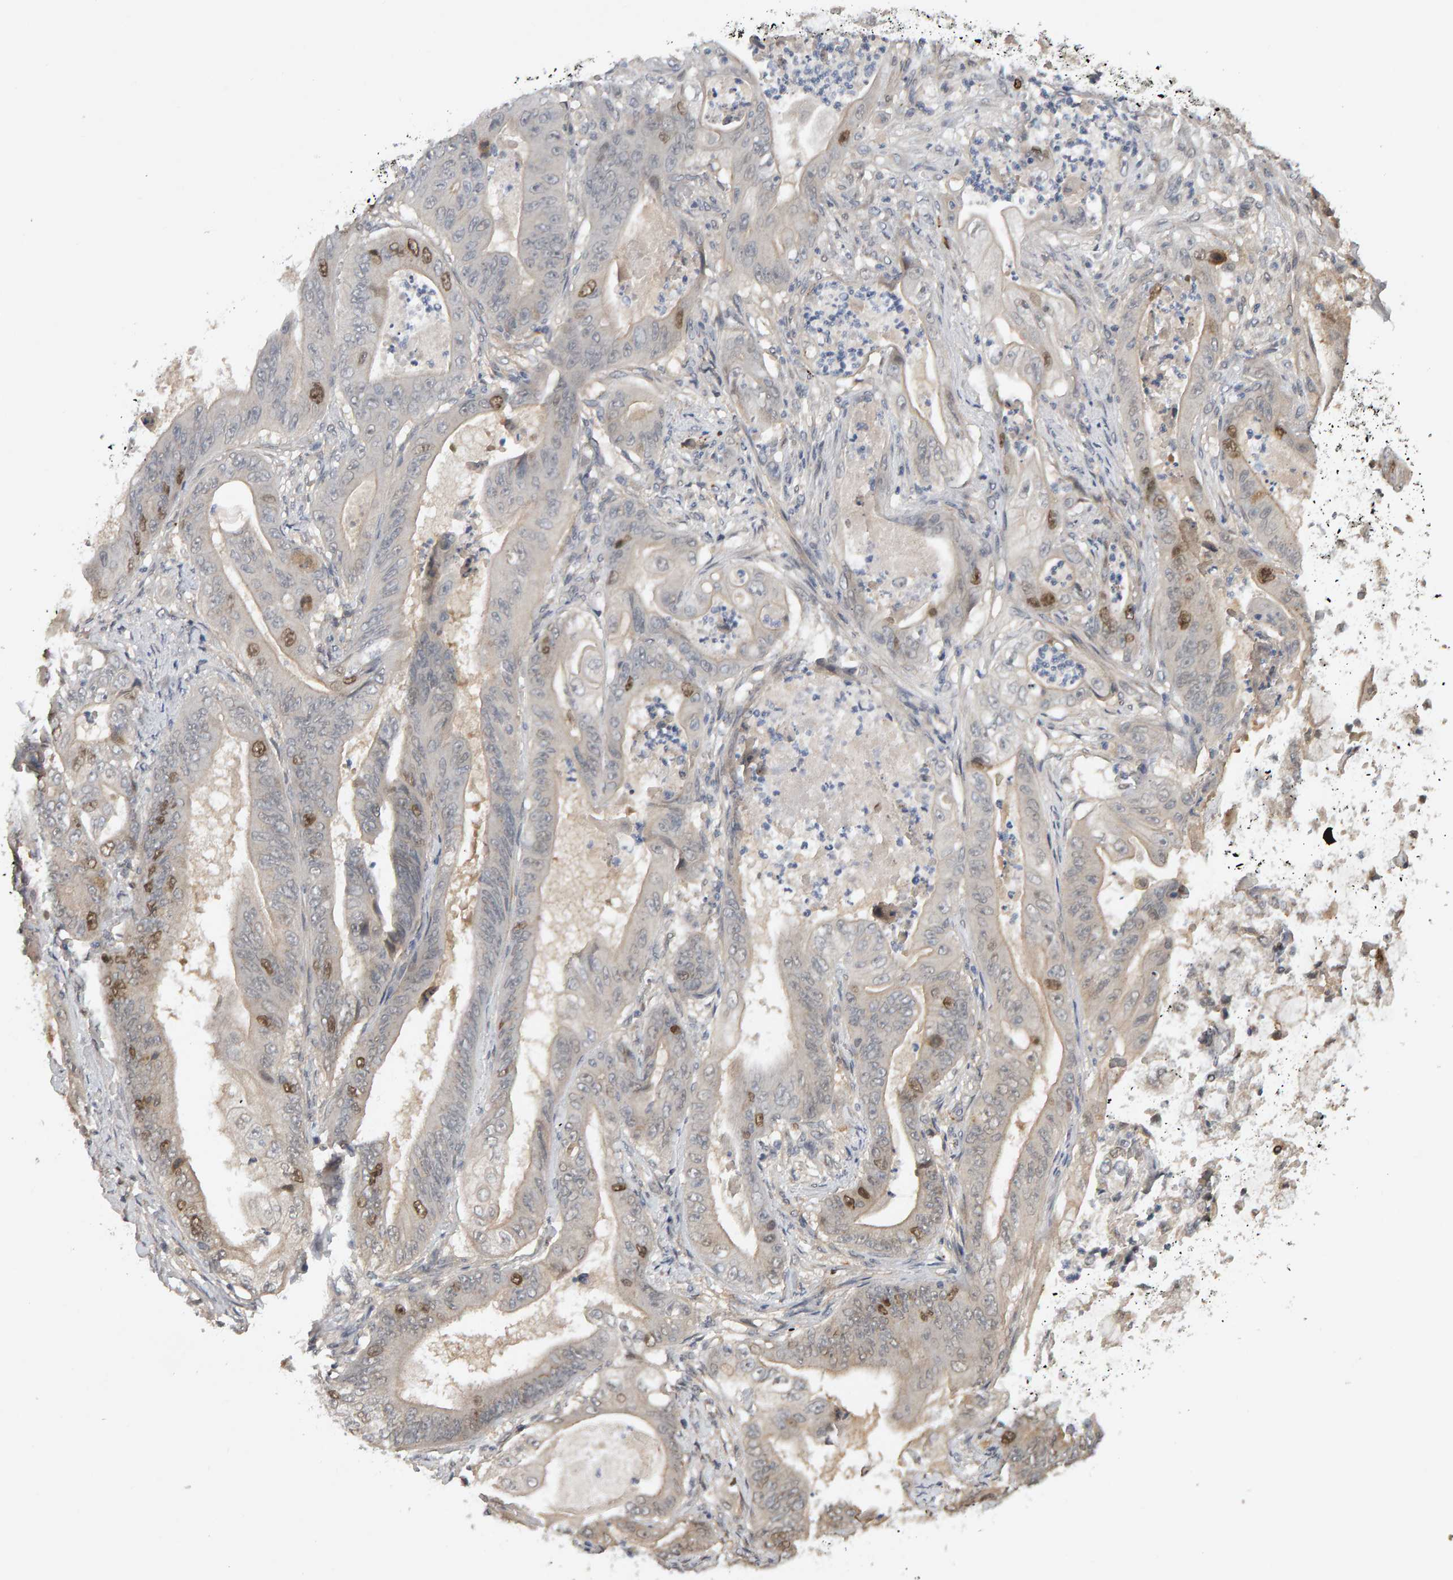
{"staining": {"intensity": "moderate", "quantity": "<25%", "location": "nuclear"}, "tissue": "stomach cancer", "cell_type": "Tumor cells", "image_type": "cancer", "snomed": [{"axis": "morphology", "description": "Normal tissue, NOS"}, {"axis": "morphology", "description": "Adenocarcinoma, NOS"}, {"axis": "topography", "description": "Stomach"}], "caption": "Brown immunohistochemical staining in stomach adenocarcinoma demonstrates moderate nuclear positivity in approximately <25% of tumor cells. Ihc stains the protein in brown and the nuclei are stained blue.", "gene": "CDCA5", "patient": {"sex": "male", "age": 62}}